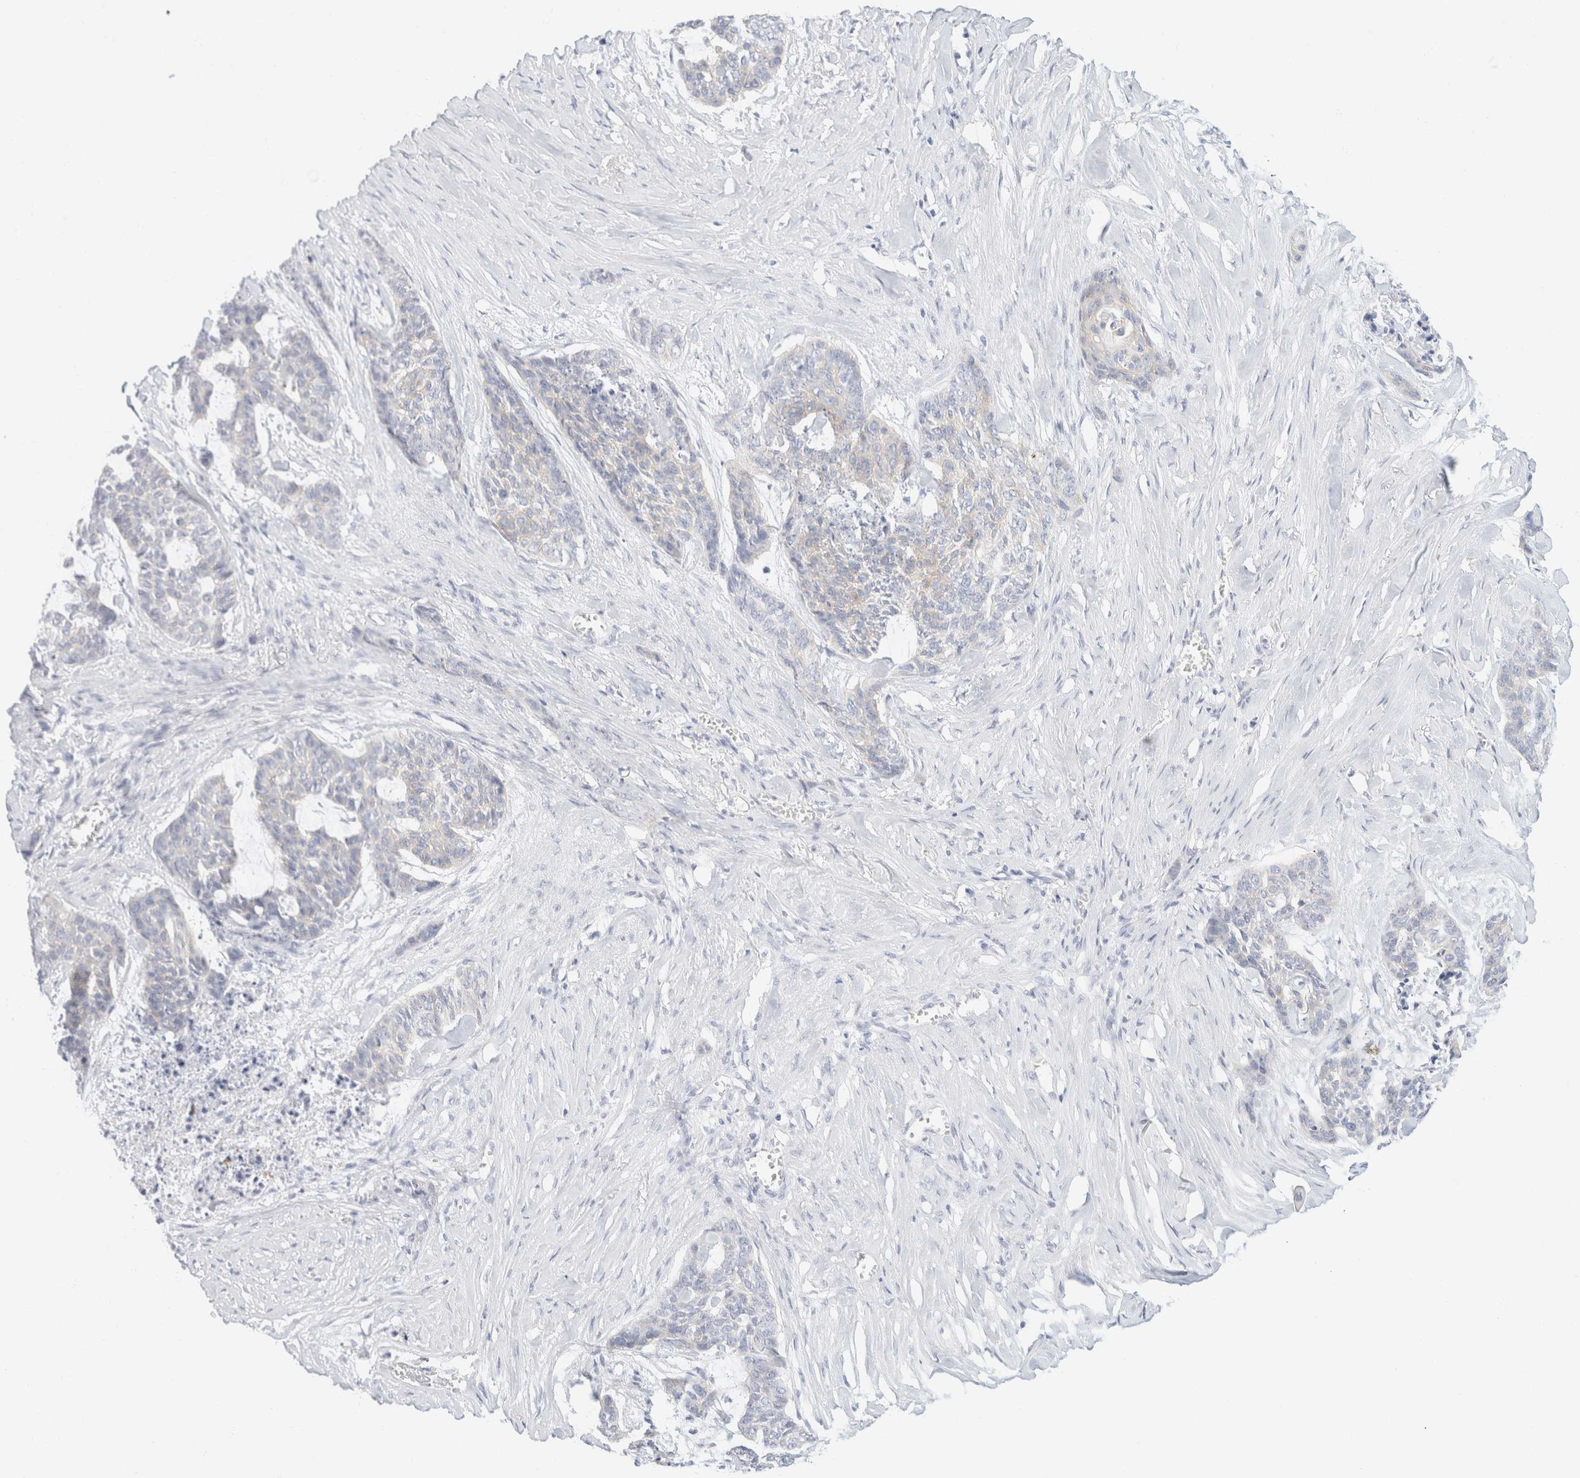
{"staining": {"intensity": "negative", "quantity": "none", "location": "none"}, "tissue": "skin cancer", "cell_type": "Tumor cells", "image_type": "cancer", "snomed": [{"axis": "morphology", "description": "Basal cell carcinoma"}, {"axis": "topography", "description": "Skin"}], "caption": "A high-resolution histopathology image shows immunohistochemistry (IHC) staining of skin cancer (basal cell carcinoma), which shows no significant positivity in tumor cells.", "gene": "KRT20", "patient": {"sex": "female", "age": 64}}